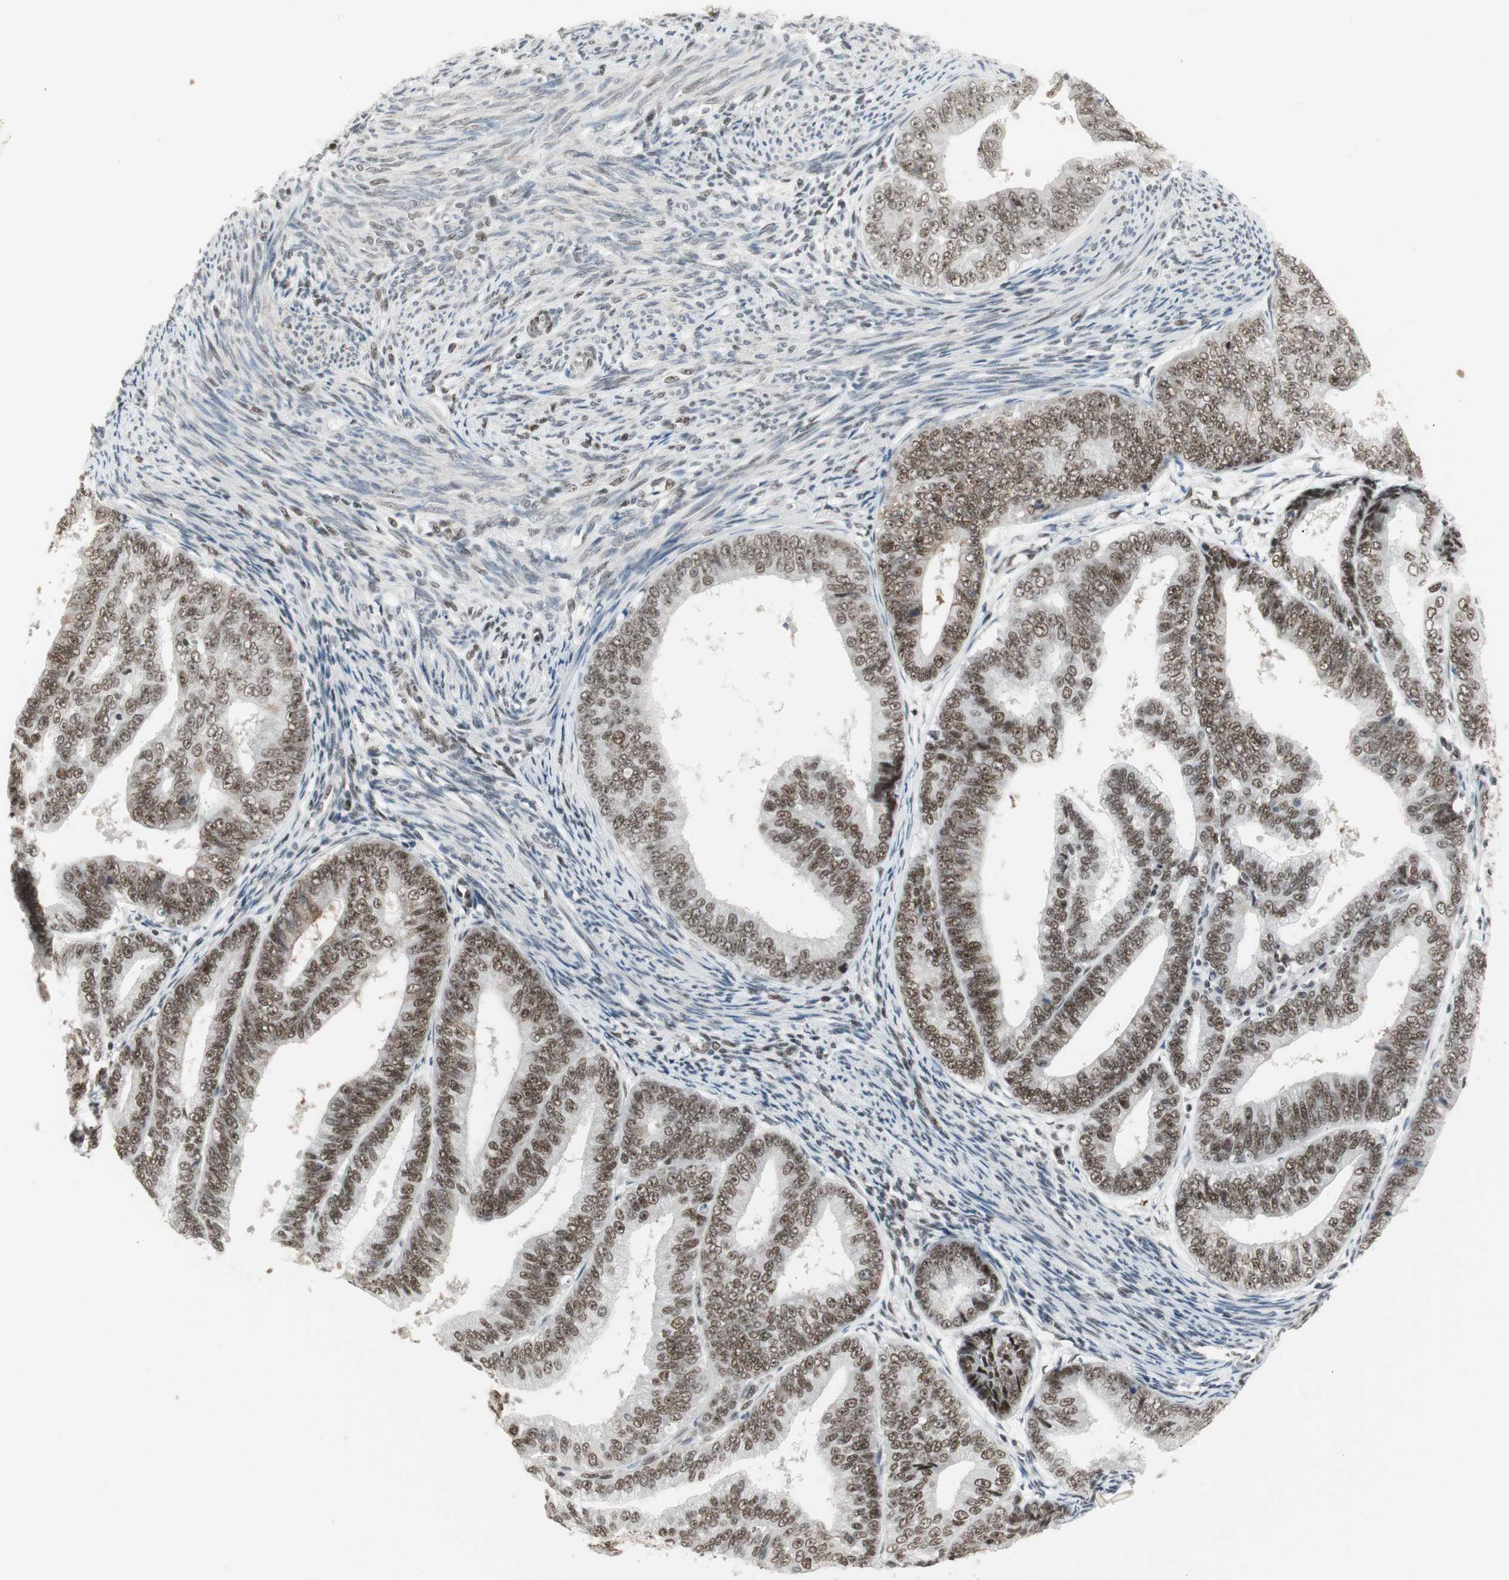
{"staining": {"intensity": "strong", "quantity": ">75%", "location": "nuclear"}, "tissue": "endometrial cancer", "cell_type": "Tumor cells", "image_type": "cancer", "snomed": [{"axis": "morphology", "description": "Adenocarcinoma, NOS"}, {"axis": "topography", "description": "Endometrium"}], "caption": "IHC of human endometrial cancer (adenocarcinoma) displays high levels of strong nuclear positivity in about >75% of tumor cells.", "gene": "RTF1", "patient": {"sex": "female", "age": 63}}